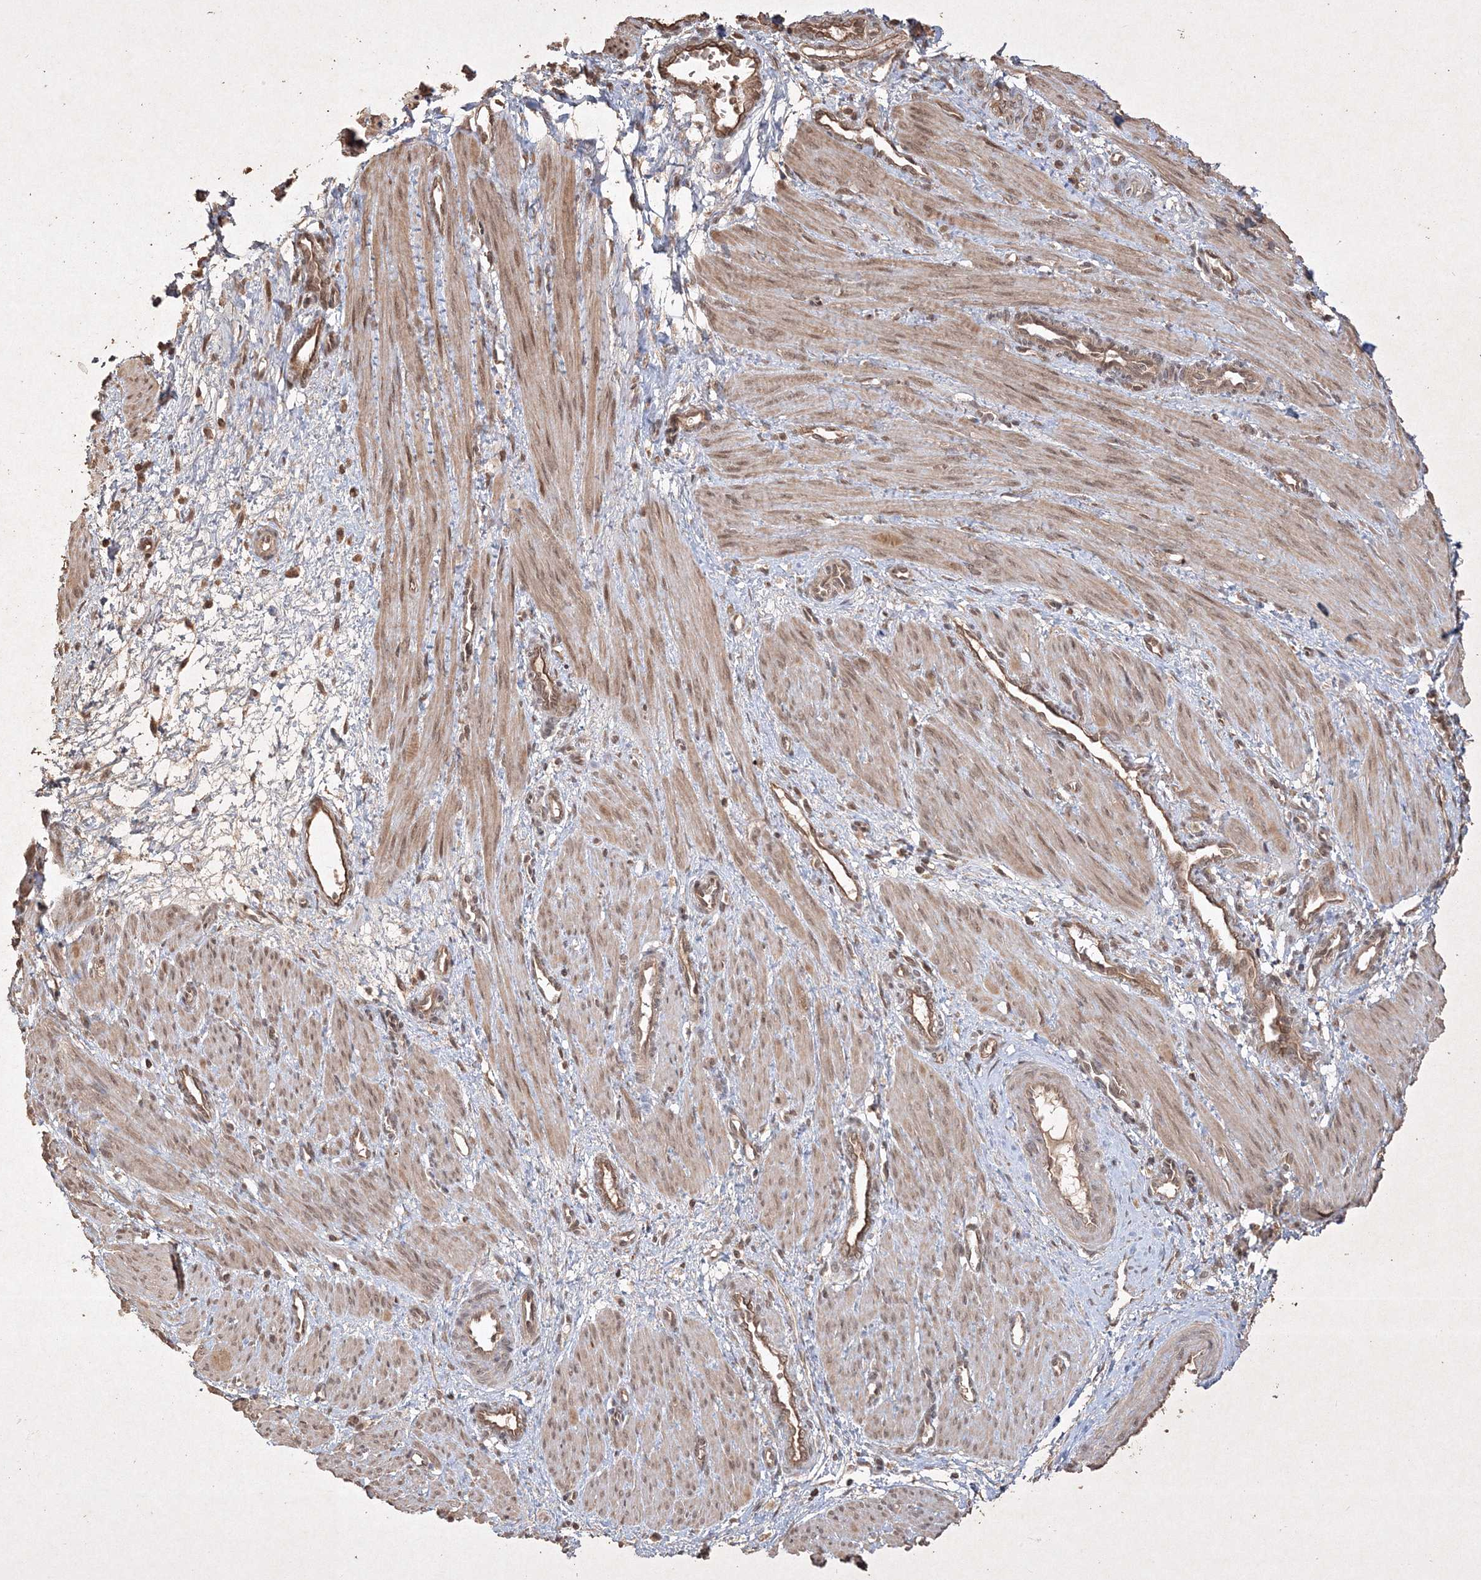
{"staining": {"intensity": "moderate", "quantity": ">75%", "location": "cytoplasmic/membranous,nuclear"}, "tissue": "smooth muscle", "cell_type": "Smooth muscle cells", "image_type": "normal", "snomed": [{"axis": "morphology", "description": "Normal tissue, NOS"}, {"axis": "topography", "description": "Endometrium"}], "caption": "Moderate cytoplasmic/membranous,nuclear protein expression is present in approximately >75% of smooth muscle cells in smooth muscle. (IHC, brightfield microscopy, high magnification).", "gene": "PELI3", "patient": {"sex": "female", "age": 33}}